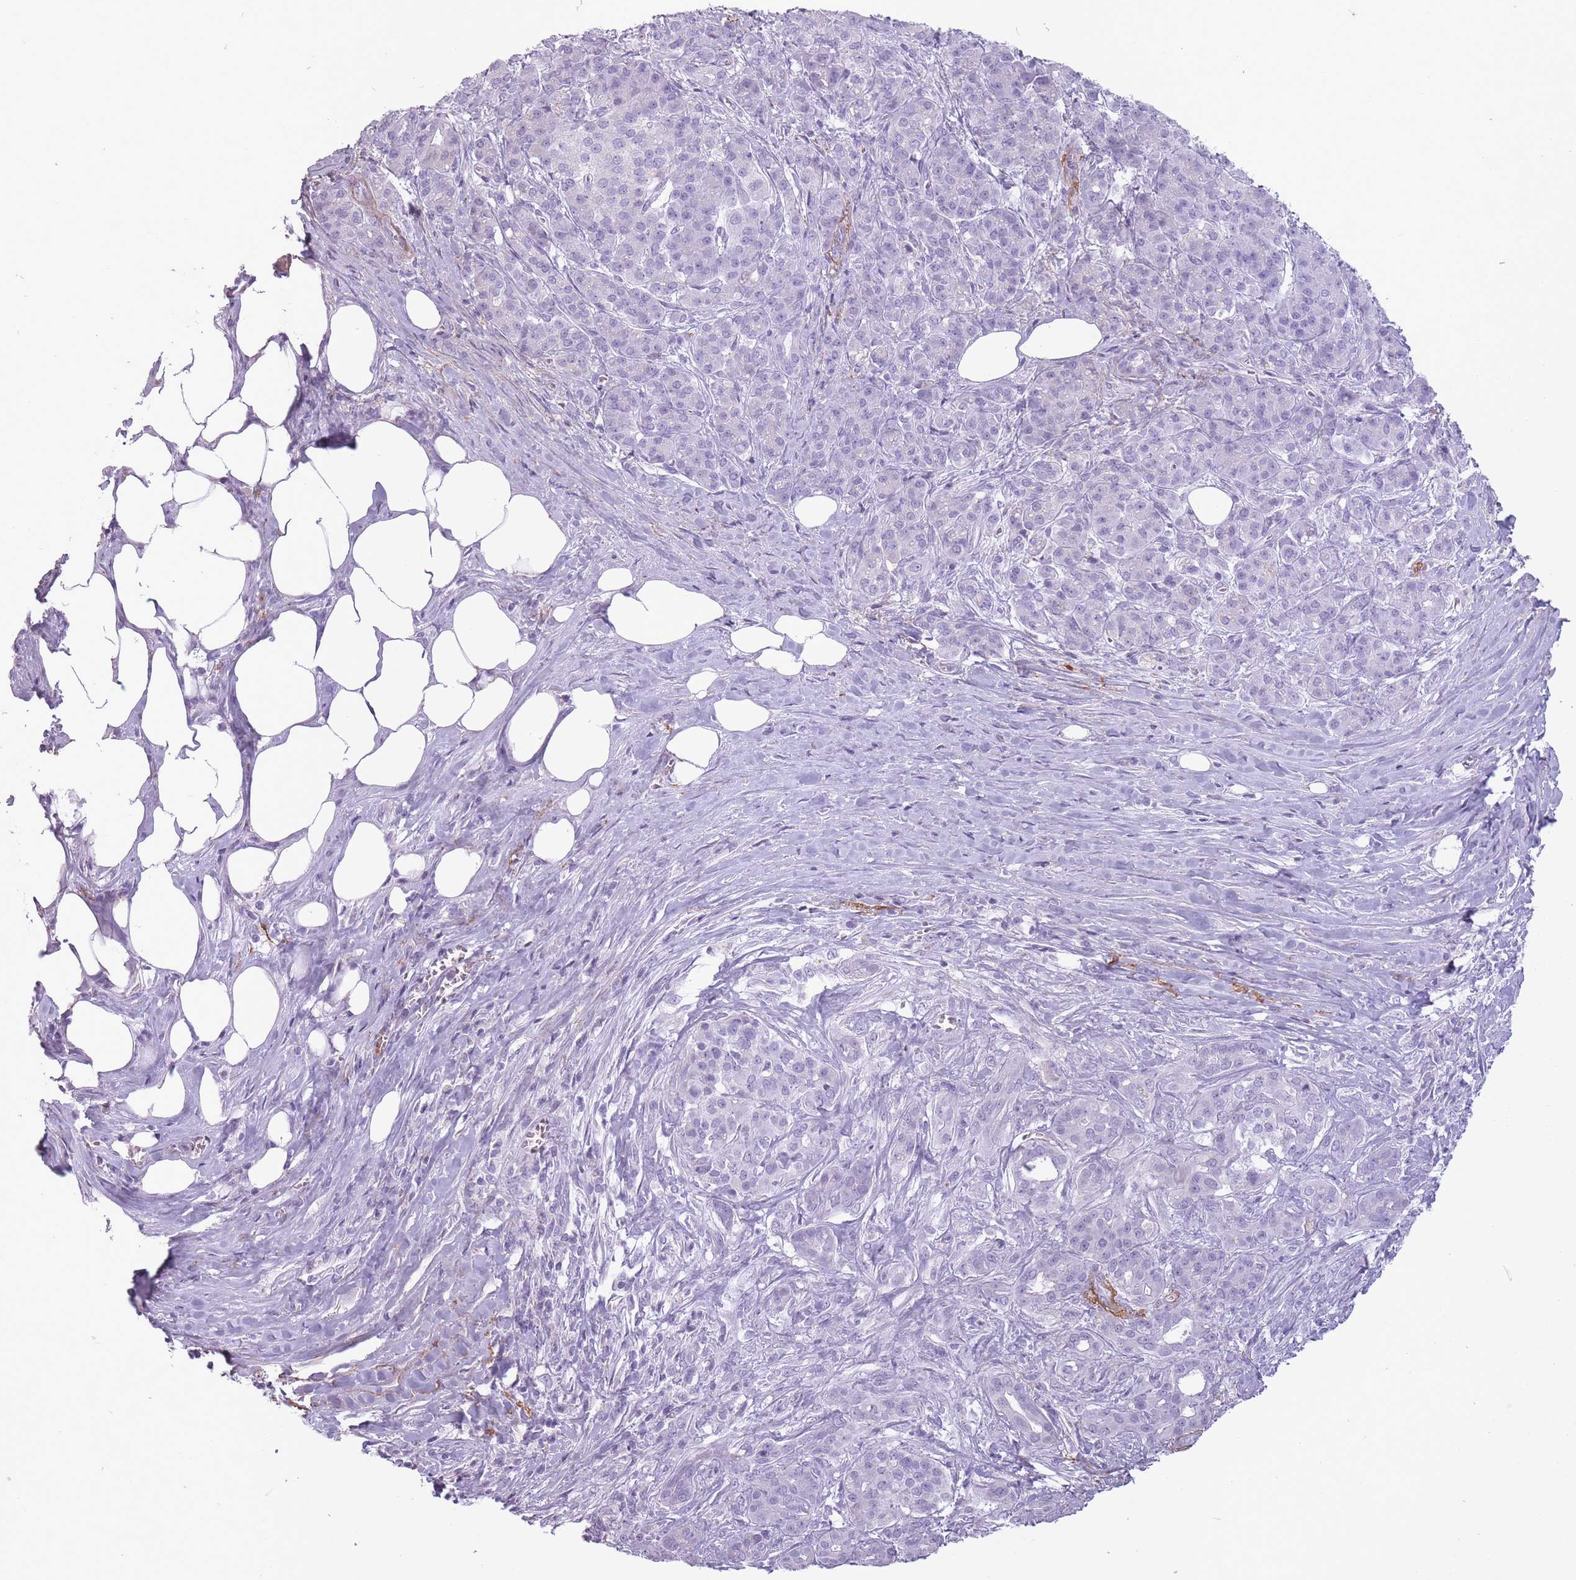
{"staining": {"intensity": "negative", "quantity": "none", "location": "none"}, "tissue": "pancreatic cancer", "cell_type": "Tumor cells", "image_type": "cancer", "snomed": [{"axis": "morphology", "description": "Adenocarcinoma, NOS"}, {"axis": "topography", "description": "Pancreas"}], "caption": "Tumor cells are negative for protein expression in human pancreatic cancer (adenocarcinoma).", "gene": "RFX4", "patient": {"sex": "male", "age": 57}}